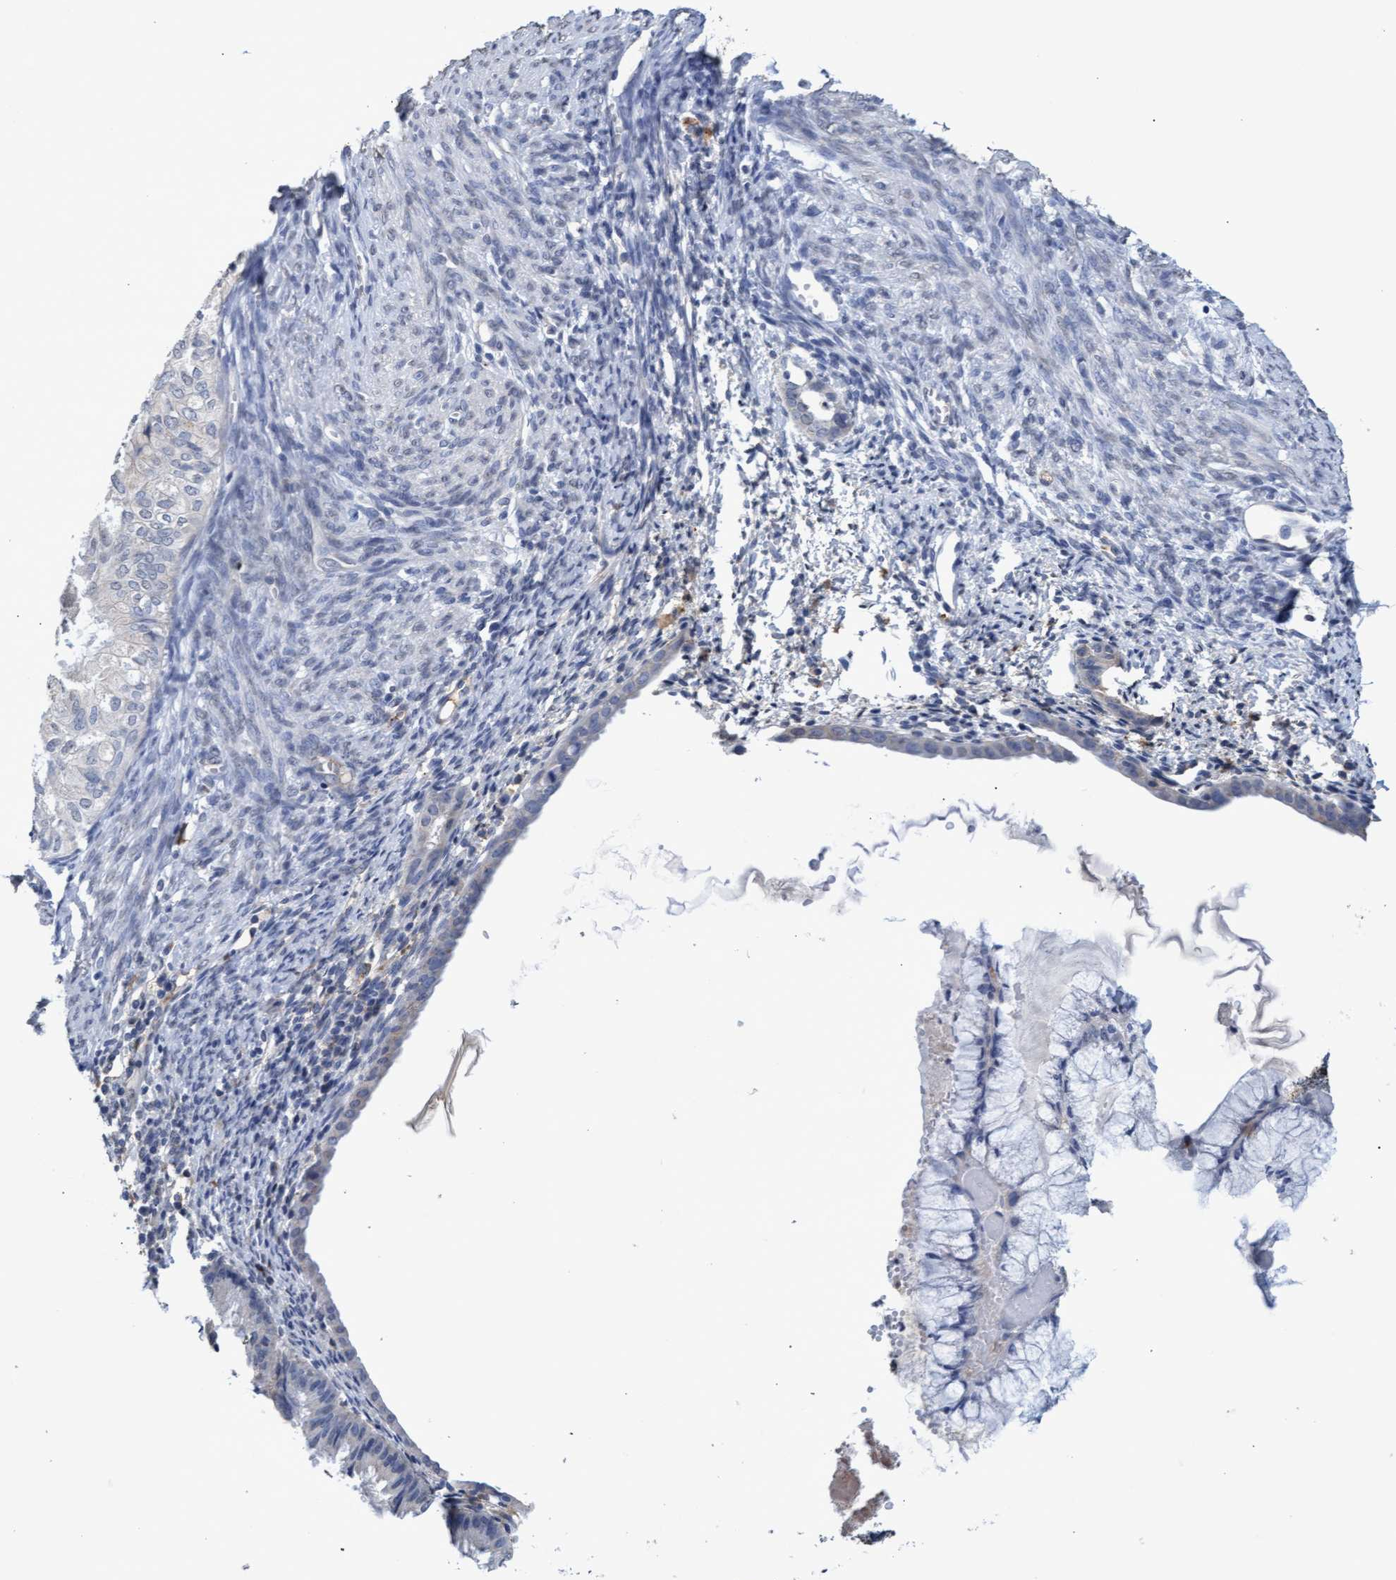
{"staining": {"intensity": "negative", "quantity": "none", "location": "none"}, "tissue": "cervical cancer", "cell_type": "Tumor cells", "image_type": "cancer", "snomed": [{"axis": "morphology", "description": "Normal tissue, NOS"}, {"axis": "morphology", "description": "Adenocarcinoma, NOS"}, {"axis": "topography", "description": "Cervix"}, {"axis": "topography", "description": "Endometrium"}], "caption": "There is no significant expression in tumor cells of cervical adenocarcinoma.", "gene": "GPR39", "patient": {"sex": "female", "age": 86}}